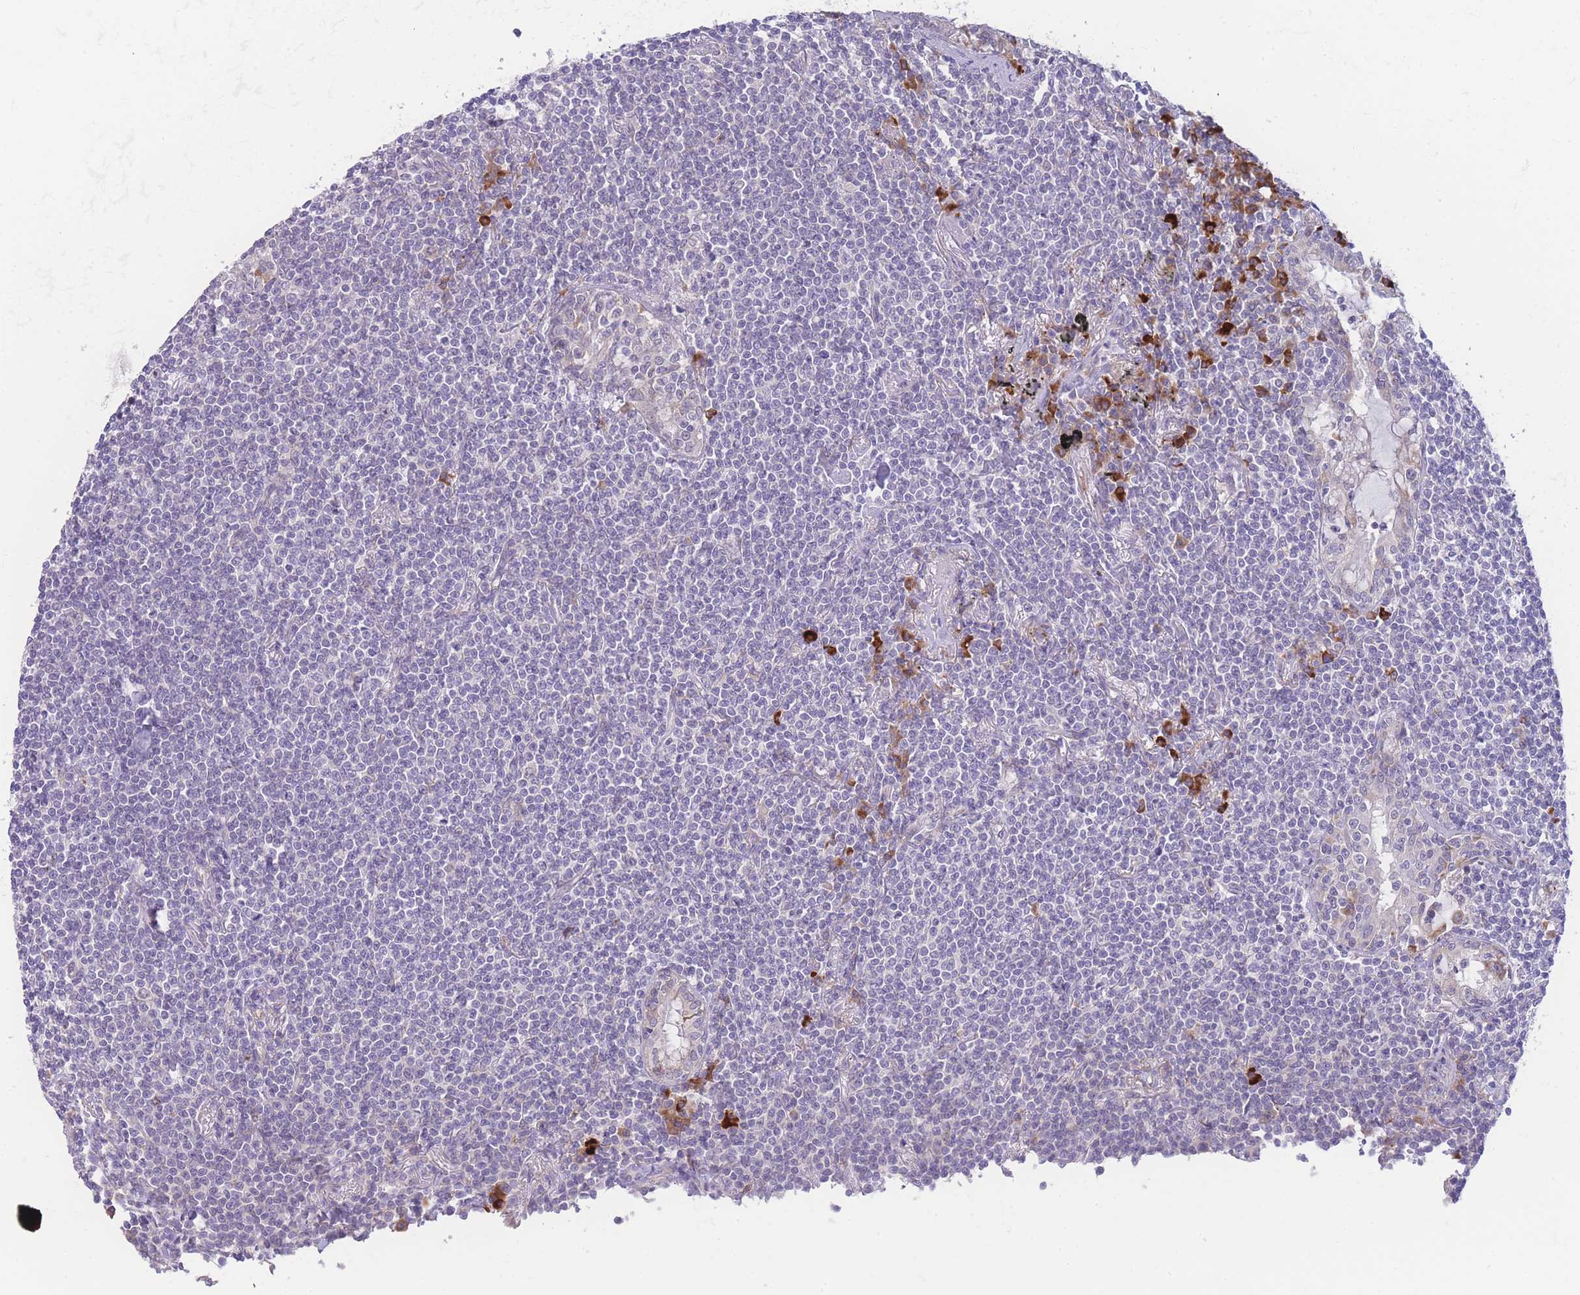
{"staining": {"intensity": "negative", "quantity": "none", "location": "none"}, "tissue": "lymphoma", "cell_type": "Tumor cells", "image_type": "cancer", "snomed": [{"axis": "morphology", "description": "Malignant lymphoma, non-Hodgkin's type, Low grade"}, {"axis": "topography", "description": "Lung"}], "caption": "Low-grade malignant lymphoma, non-Hodgkin's type was stained to show a protein in brown. There is no significant staining in tumor cells.", "gene": "ZNF510", "patient": {"sex": "female", "age": 71}}